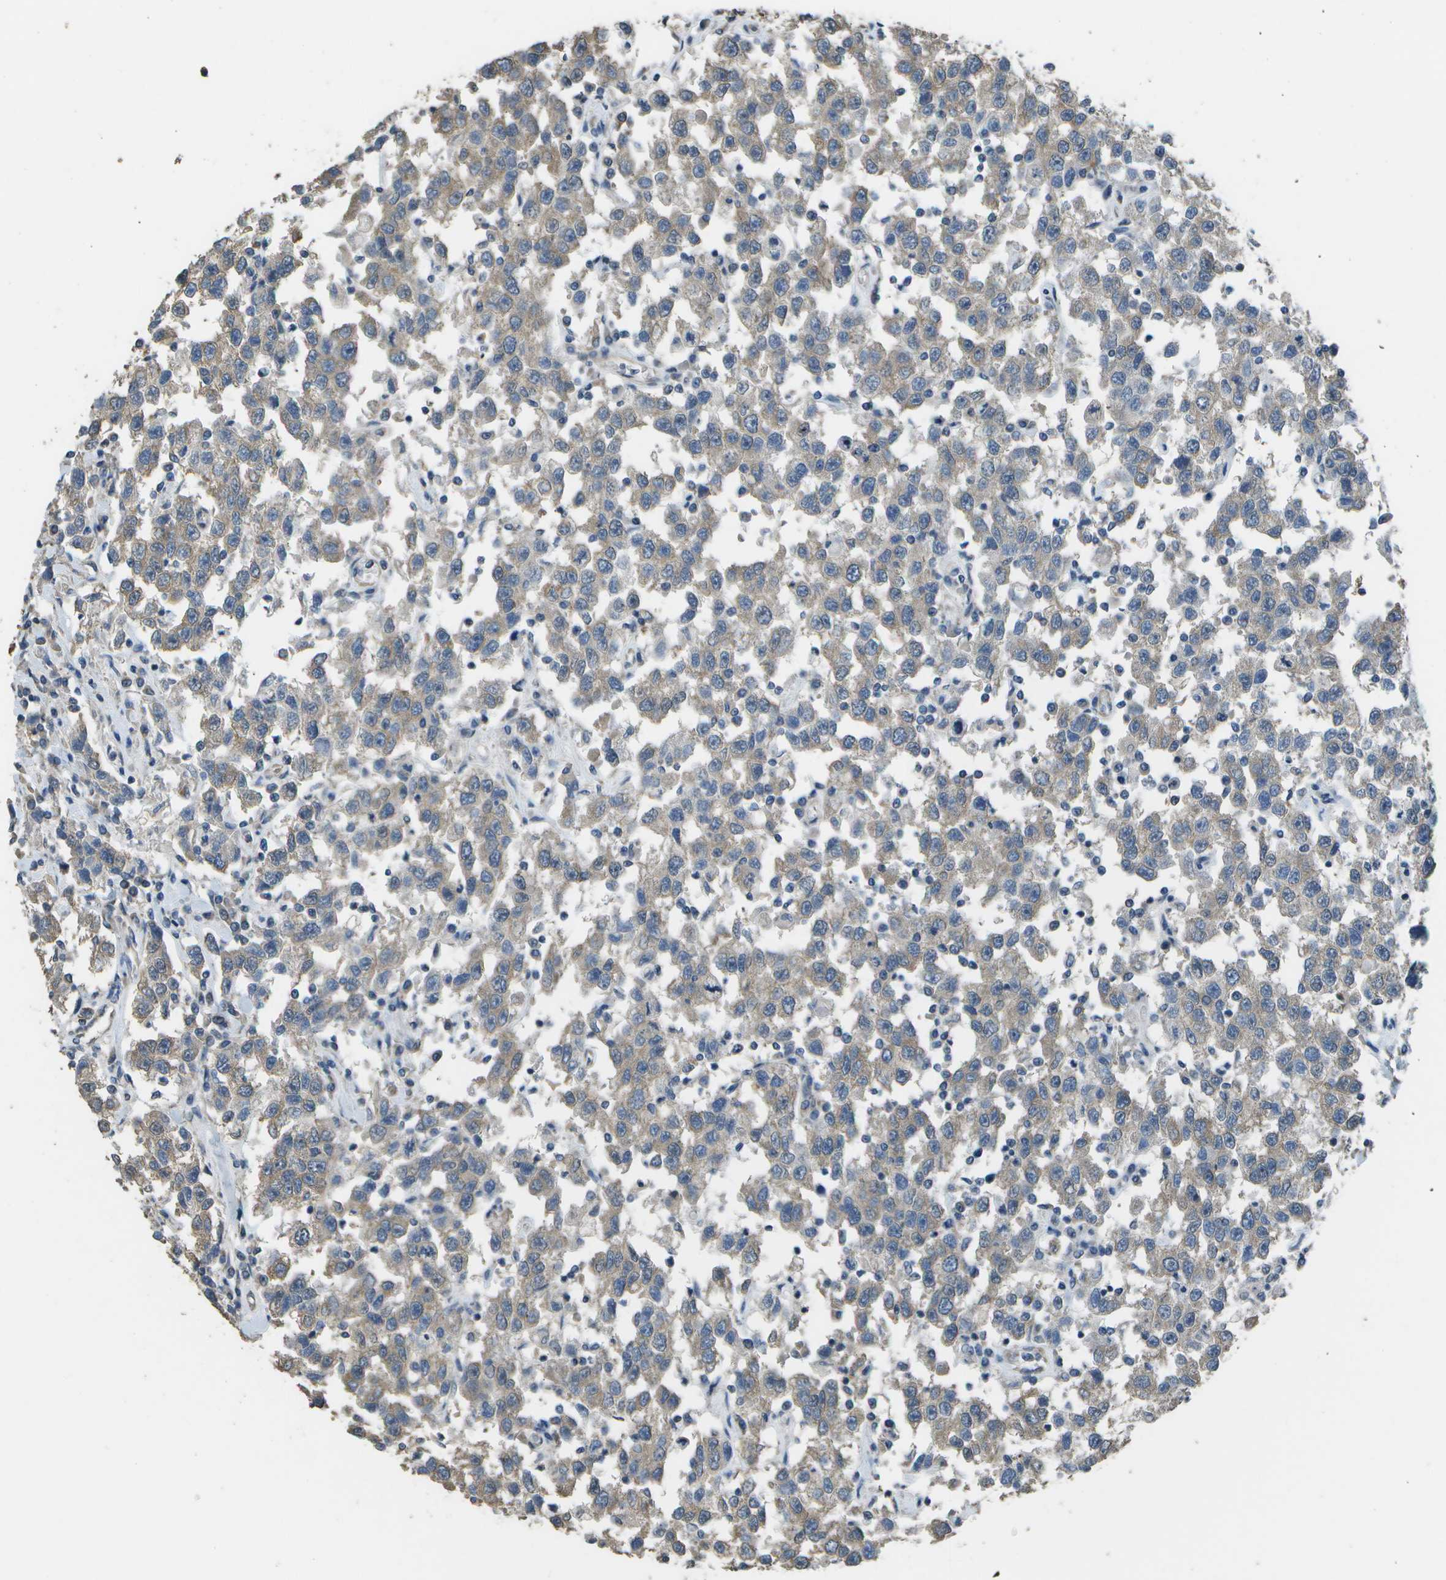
{"staining": {"intensity": "weak", "quantity": "25%-75%", "location": "cytoplasmic/membranous"}, "tissue": "testis cancer", "cell_type": "Tumor cells", "image_type": "cancer", "snomed": [{"axis": "morphology", "description": "Seminoma, NOS"}, {"axis": "topography", "description": "Testis"}], "caption": "Approximately 25%-75% of tumor cells in human testis cancer display weak cytoplasmic/membranous protein positivity as visualized by brown immunohistochemical staining.", "gene": "CLNS1A", "patient": {"sex": "male", "age": 41}}